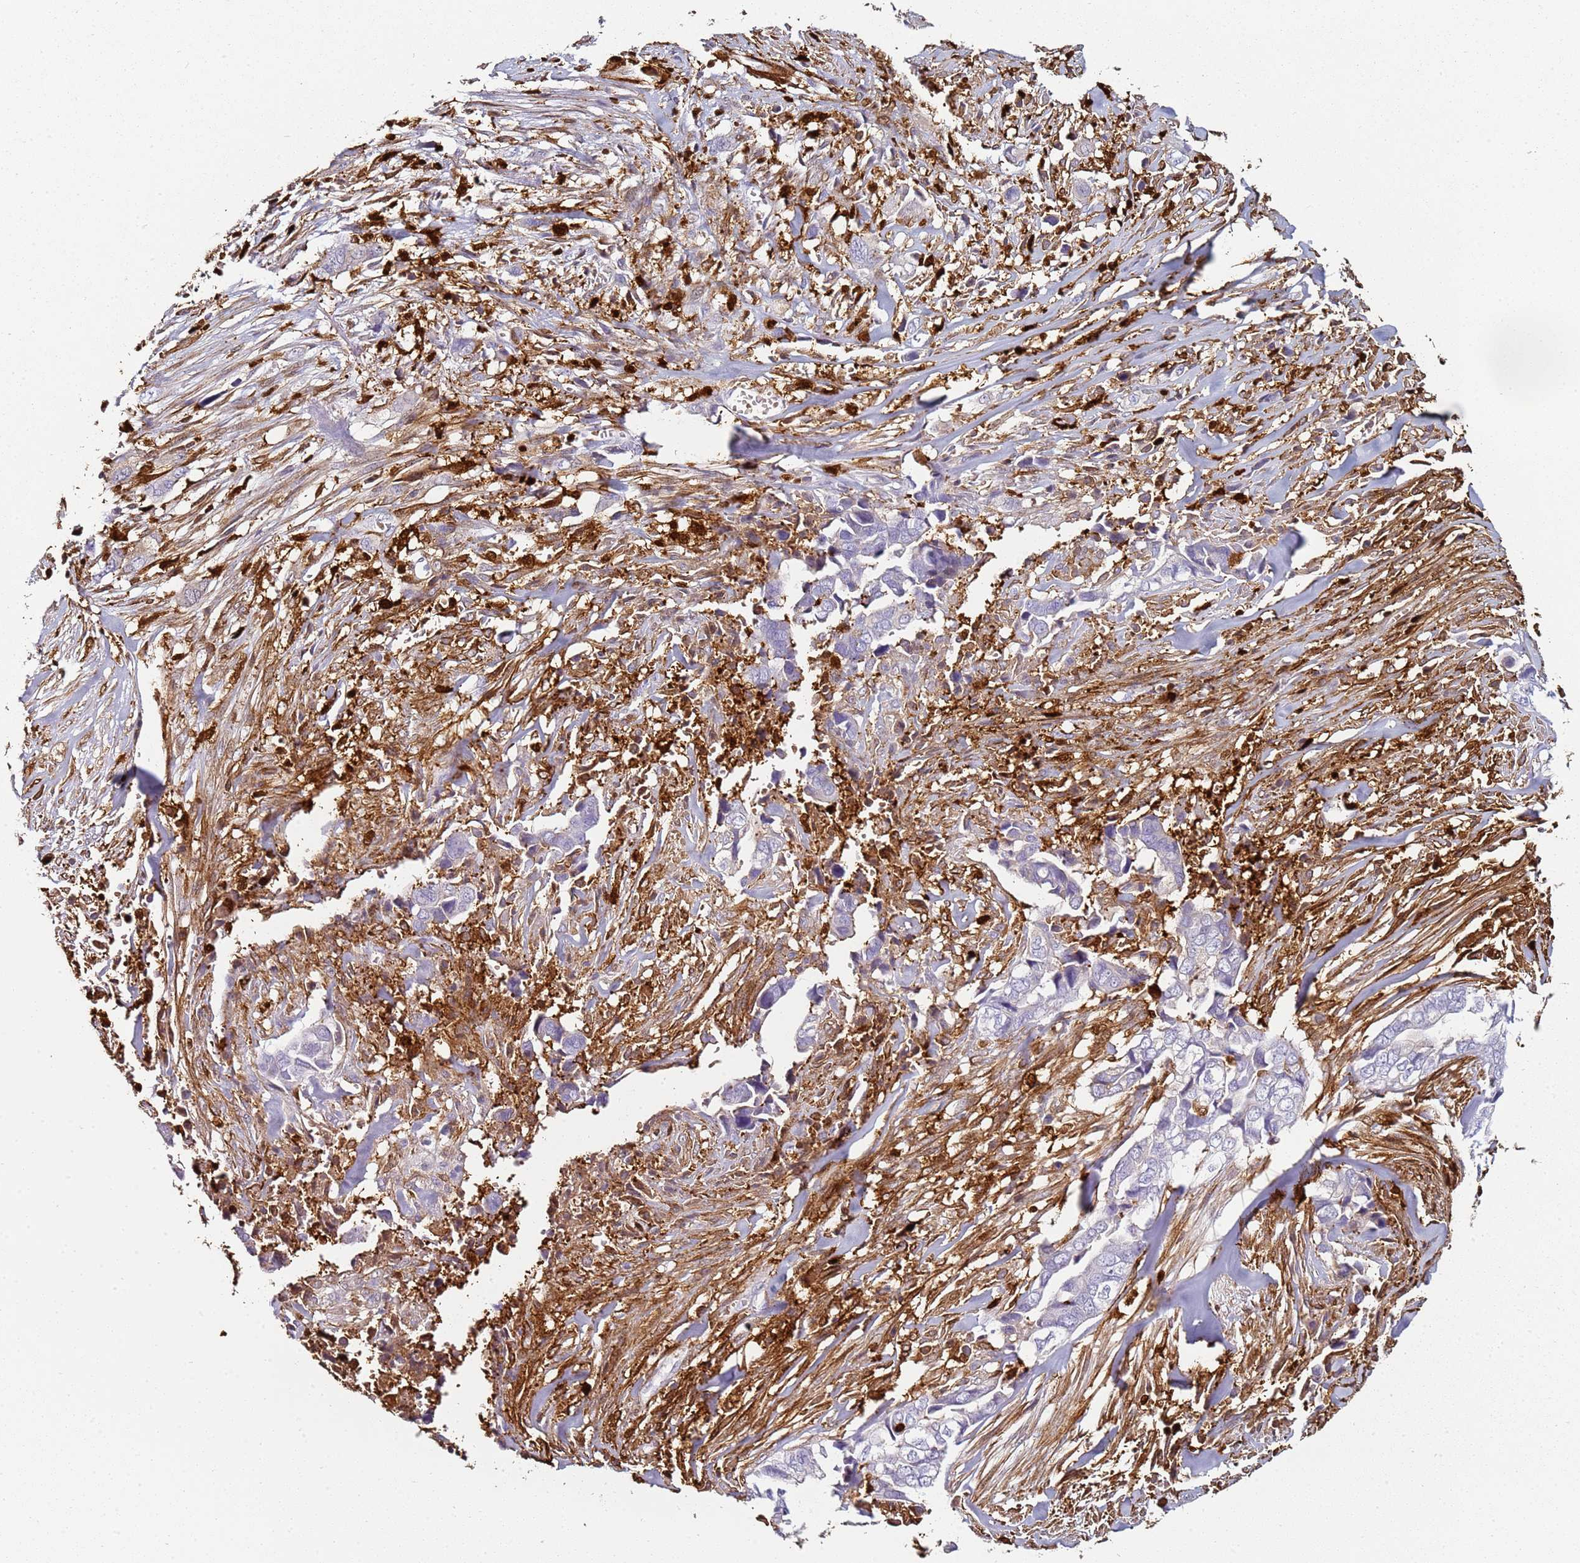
{"staining": {"intensity": "negative", "quantity": "none", "location": "none"}, "tissue": "liver cancer", "cell_type": "Tumor cells", "image_type": "cancer", "snomed": [{"axis": "morphology", "description": "Cholangiocarcinoma"}, {"axis": "topography", "description": "Liver"}], "caption": "A high-resolution histopathology image shows IHC staining of liver cancer (cholangiocarcinoma), which reveals no significant staining in tumor cells.", "gene": "S100A4", "patient": {"sex": "female", "age": 79}}